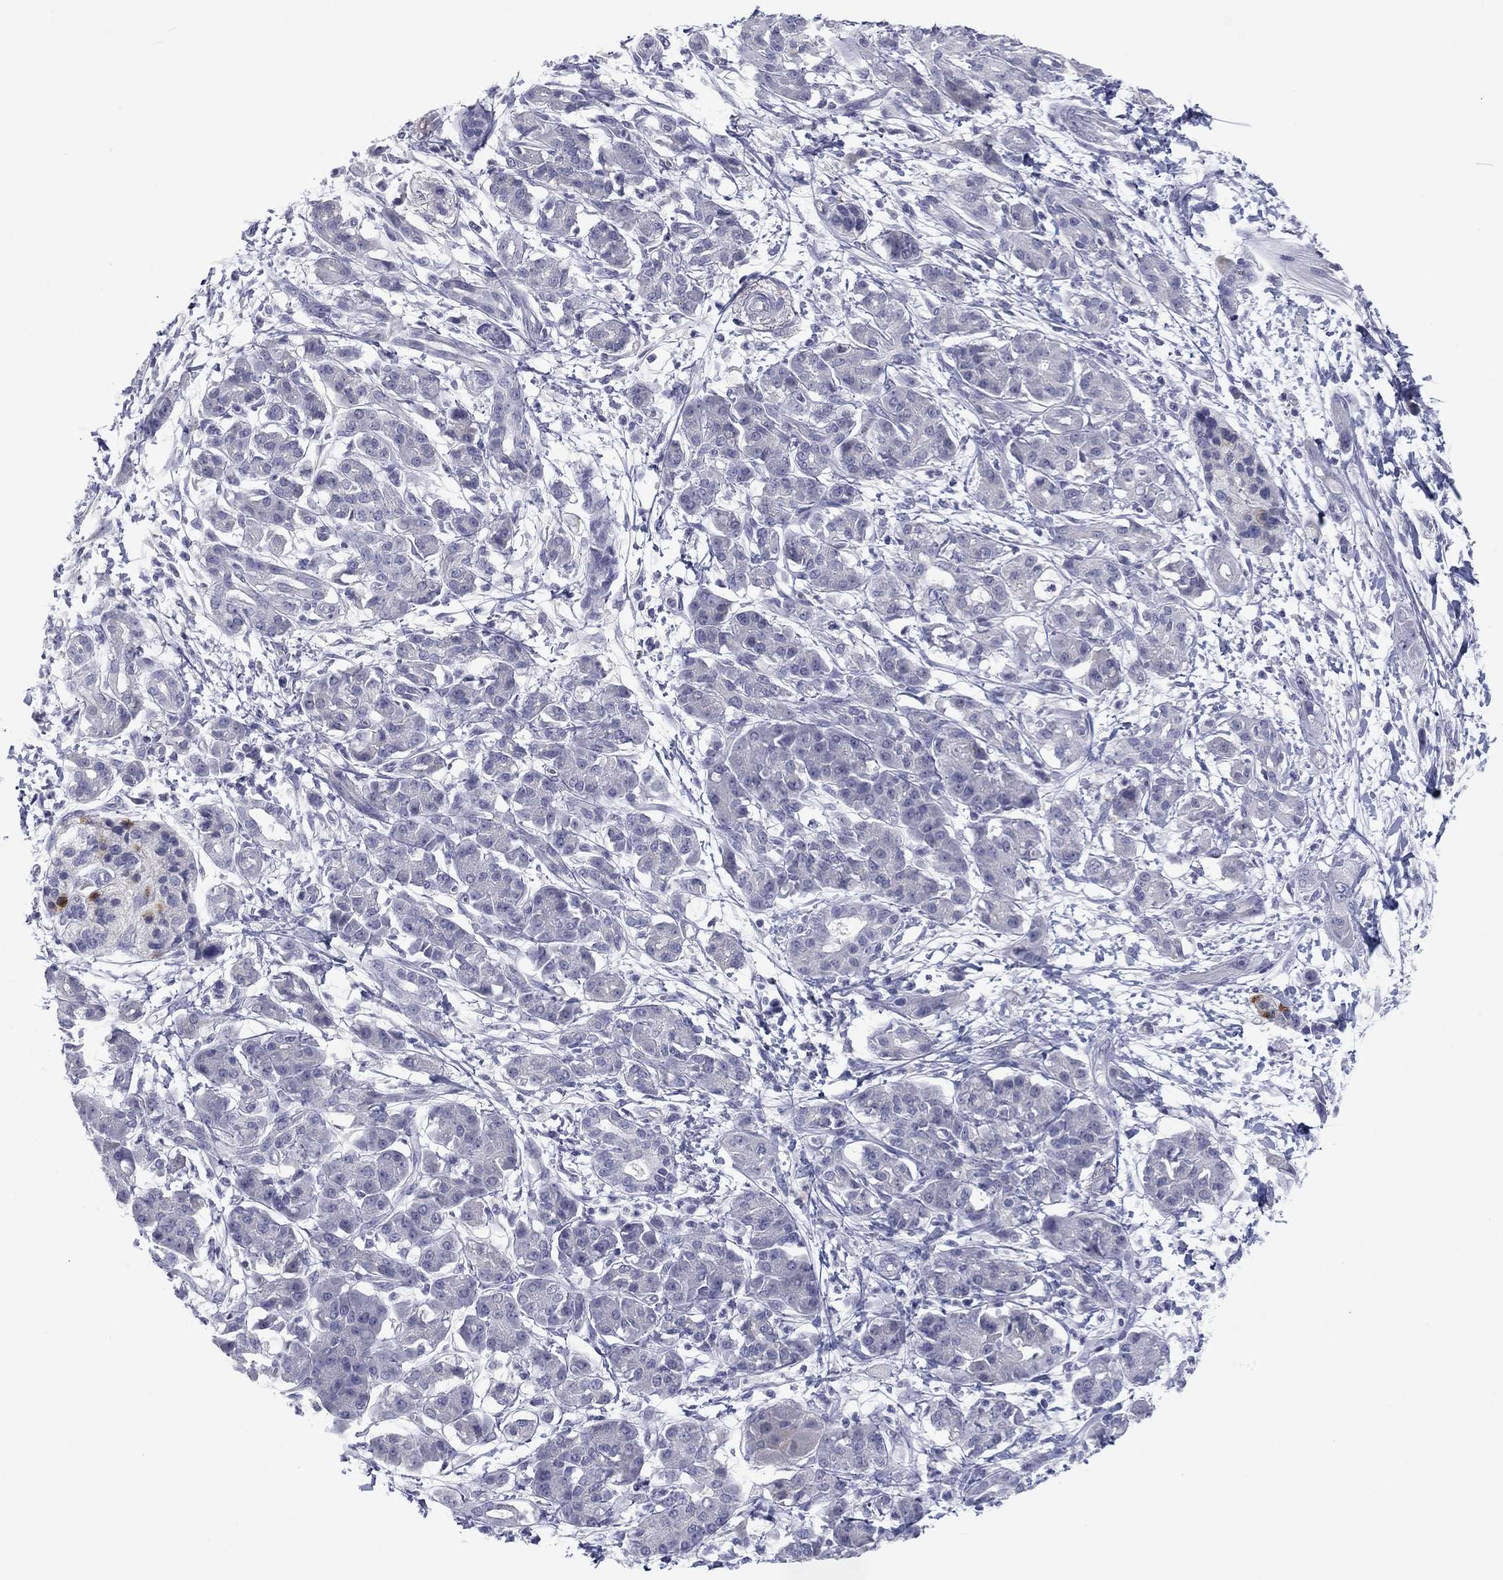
{"staining": {"intensity": "negative", "quantity": "none", "location": "none"}, "tissue": "pancreatic cancer", "cell_type": "Tumor cells", "image_type": "cancer", "snomed": [{"axis": "morphology", "description": "Adenocarcinoma, NOS"}, {"axis": "topography", "description": "Pancreas"}], "caption": "Tumor cells show no significant positivity in pancreatic cancer.", "gene": "CALB1", "patient": {"sex": "male", "age": 72}}